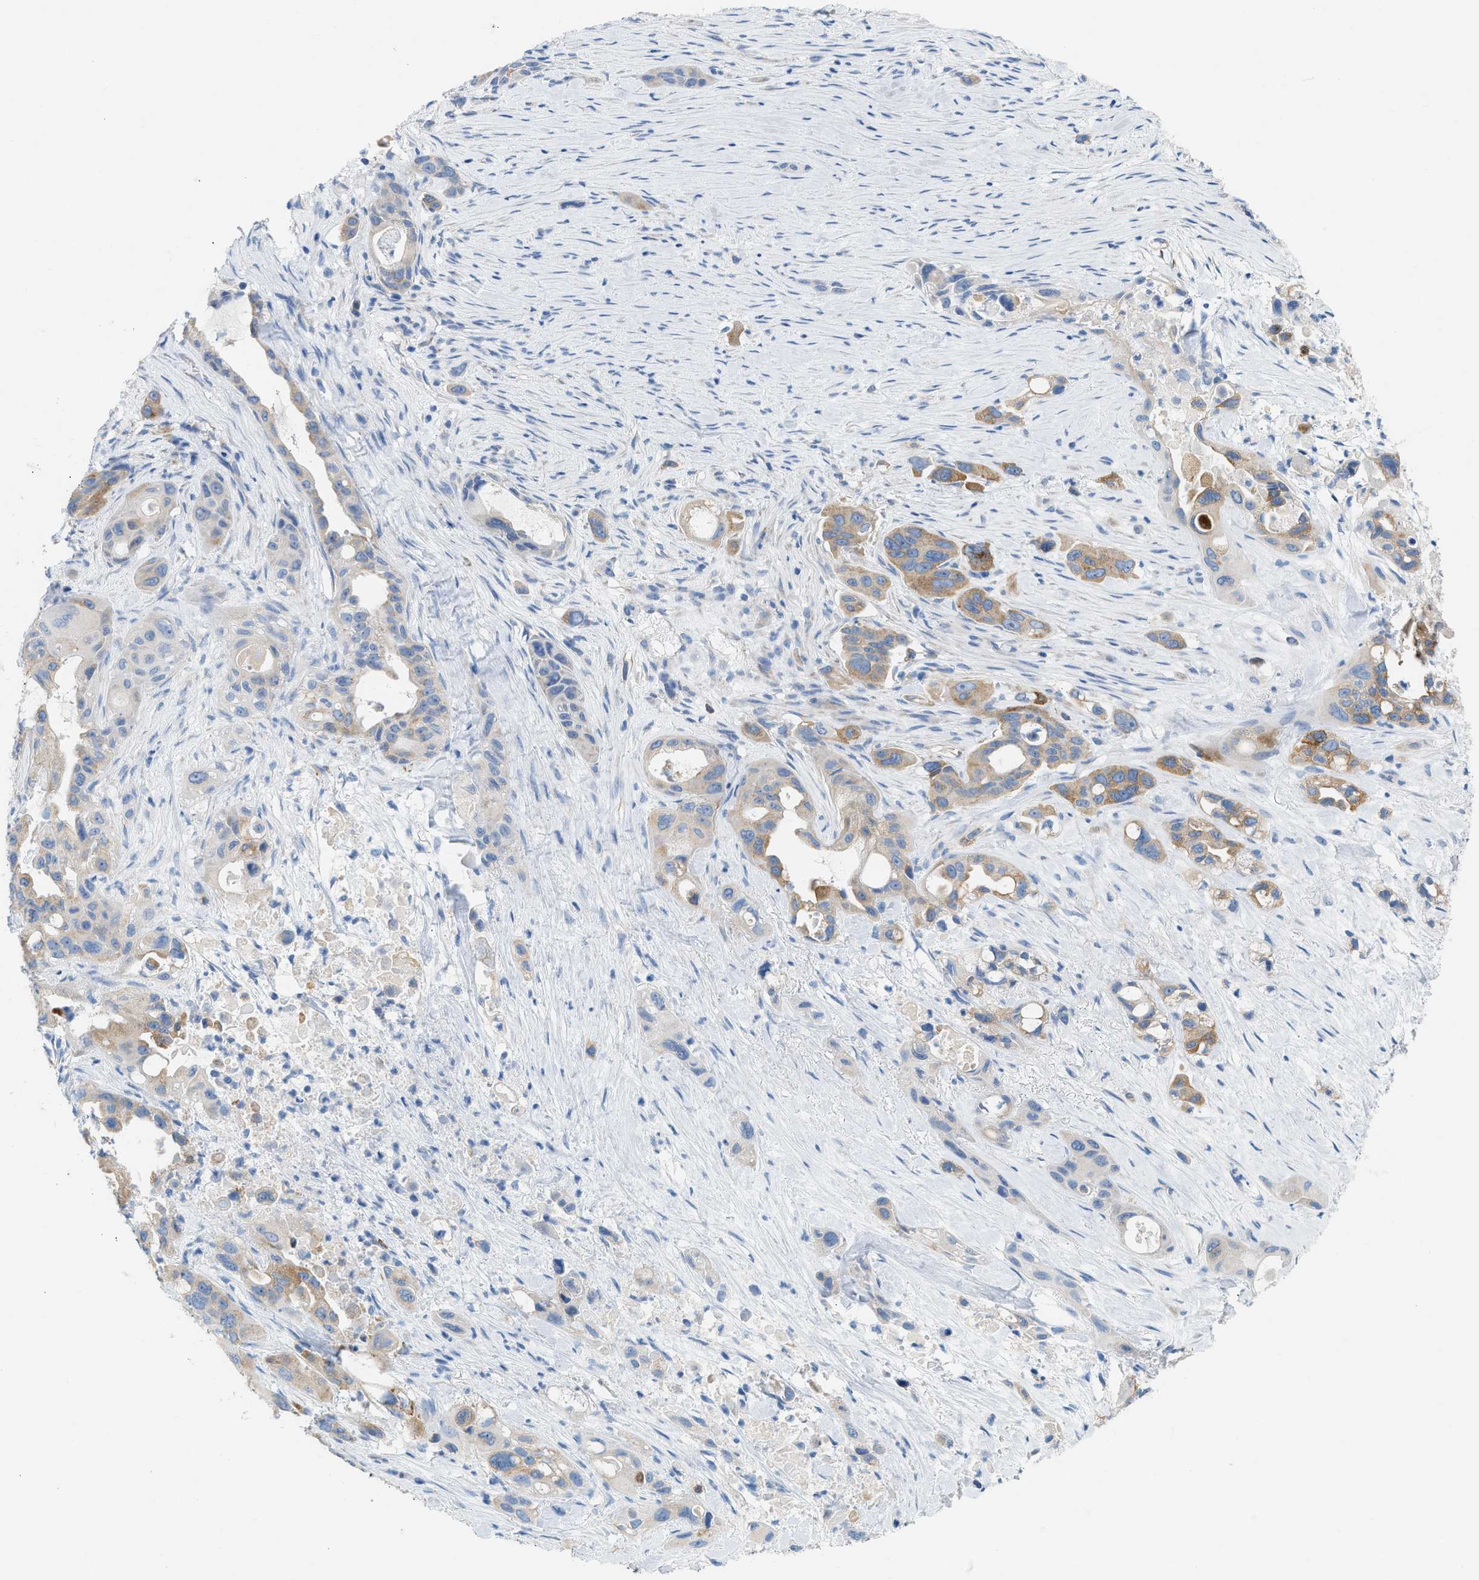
{"staining": {"intensity": "moderate", "quantity": ">75%", "location": "cytoplasmic/membranous"}, "tissue": "pancreatic cancer", "cell_type": "Tumor cells", "image_type": "cancer", "snomed": [{"axis": "morphology", "description": "Adenocarcinoma, NOS"}, {"axis": "topography", "description": "Pancreas"}], "caption": "IHC image of neoplastic tissue: human pancreatic cancer stained using immunohistochemistry demonstrates medium levels of moderate protein expression localized specifically in the cytoplasmic/membranous of tumor cells, appearing as a cytoplasmic/membranous brown color.", "gene": "NDUFS8", "patient": {"sex": "male", "age": 53}}